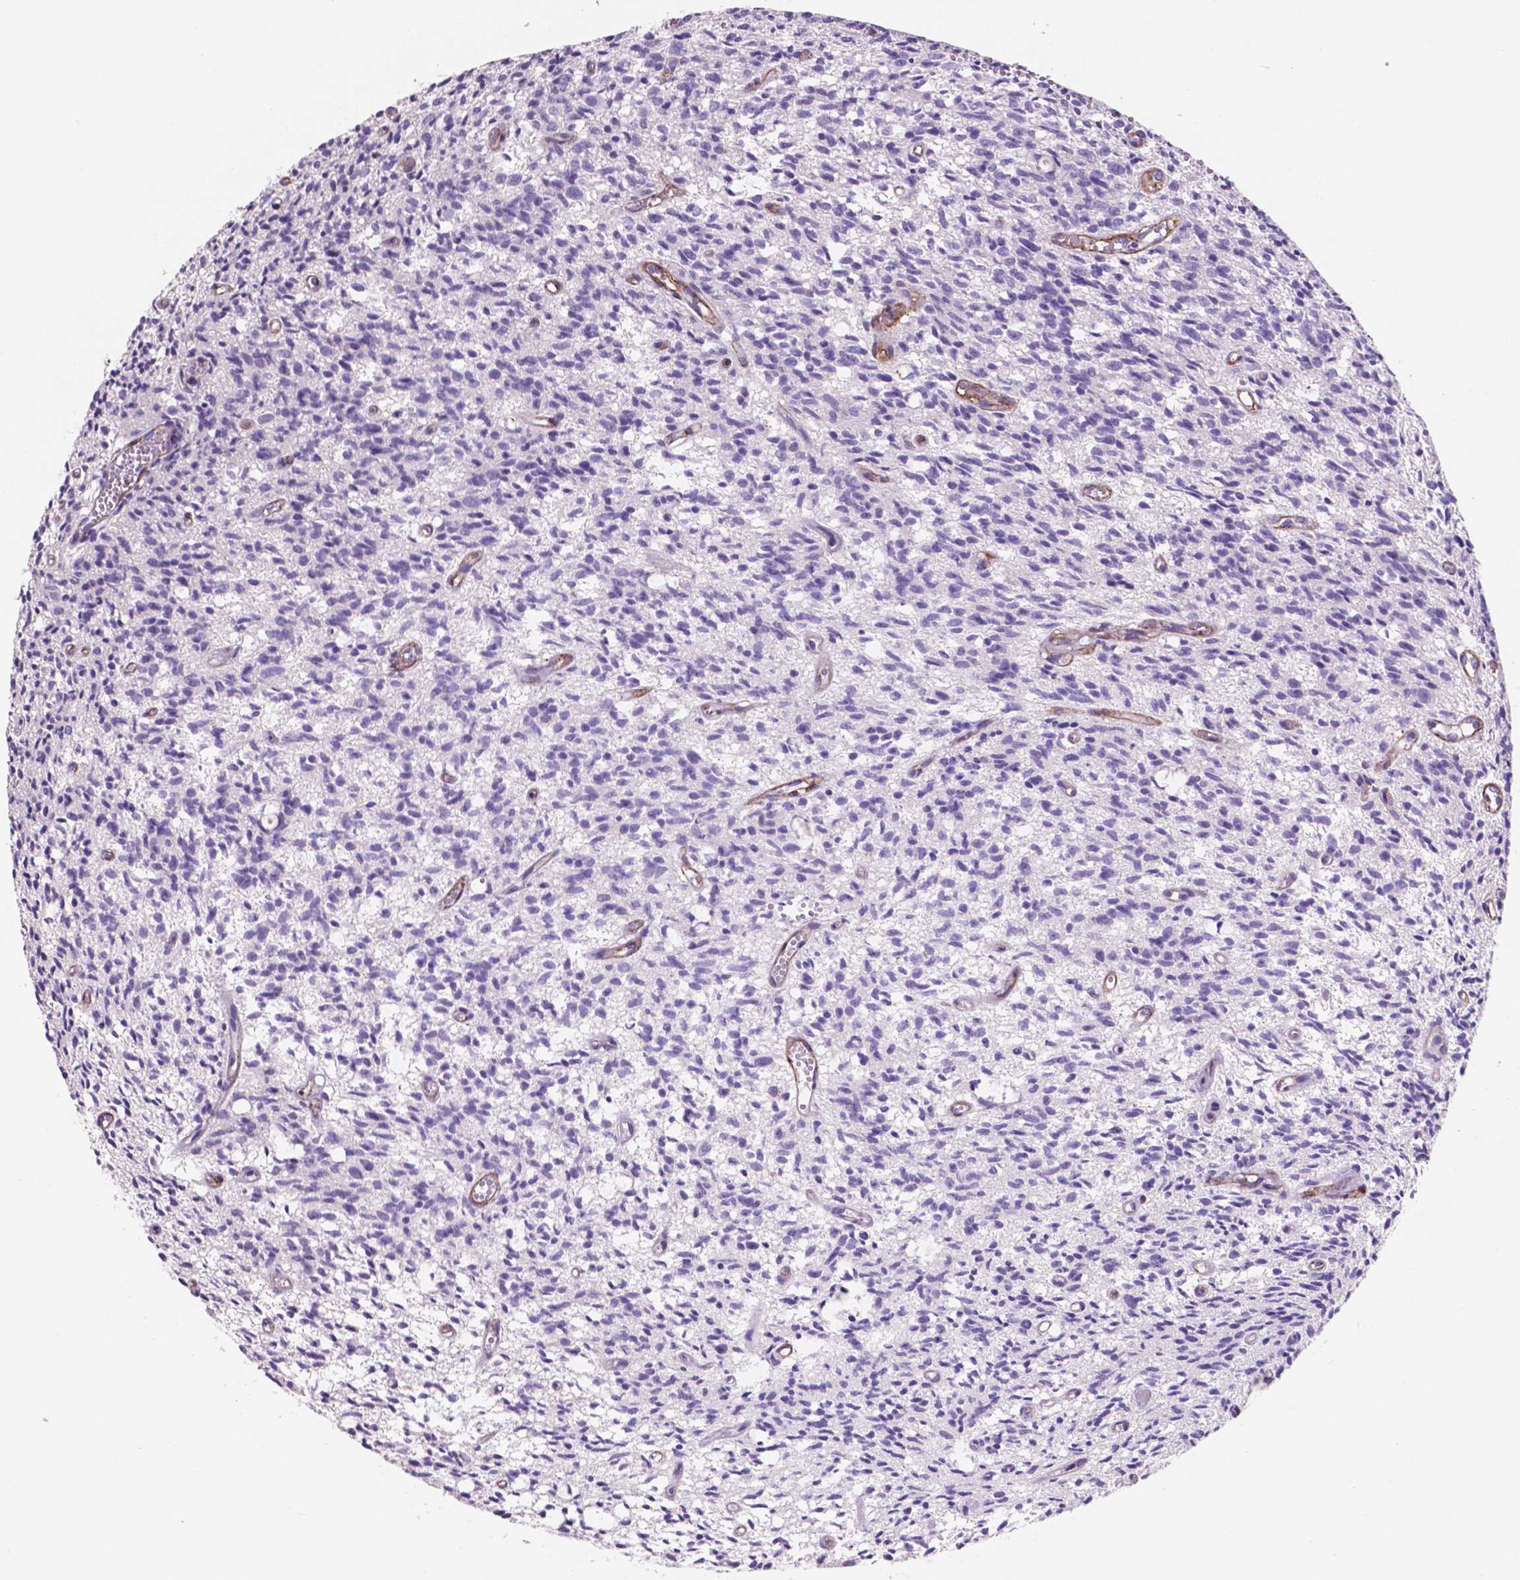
{"staining": {"intensity": "negative", "quantity": "none", "location": "none"}, "tissue": "glioma", "cell_type": "Tumor cells", "image_type": "cancer", "snomed": [{"axis": "morphology", "description": "Glioma, malignant, Low grade"}, {"axis": "topography", "description": "Brain"}], "caption": "The micrograph shows no significant expression in tumor cells of glioma.", "gene": "TOR2A", "patient": {"sex": "male", "age": 64}}